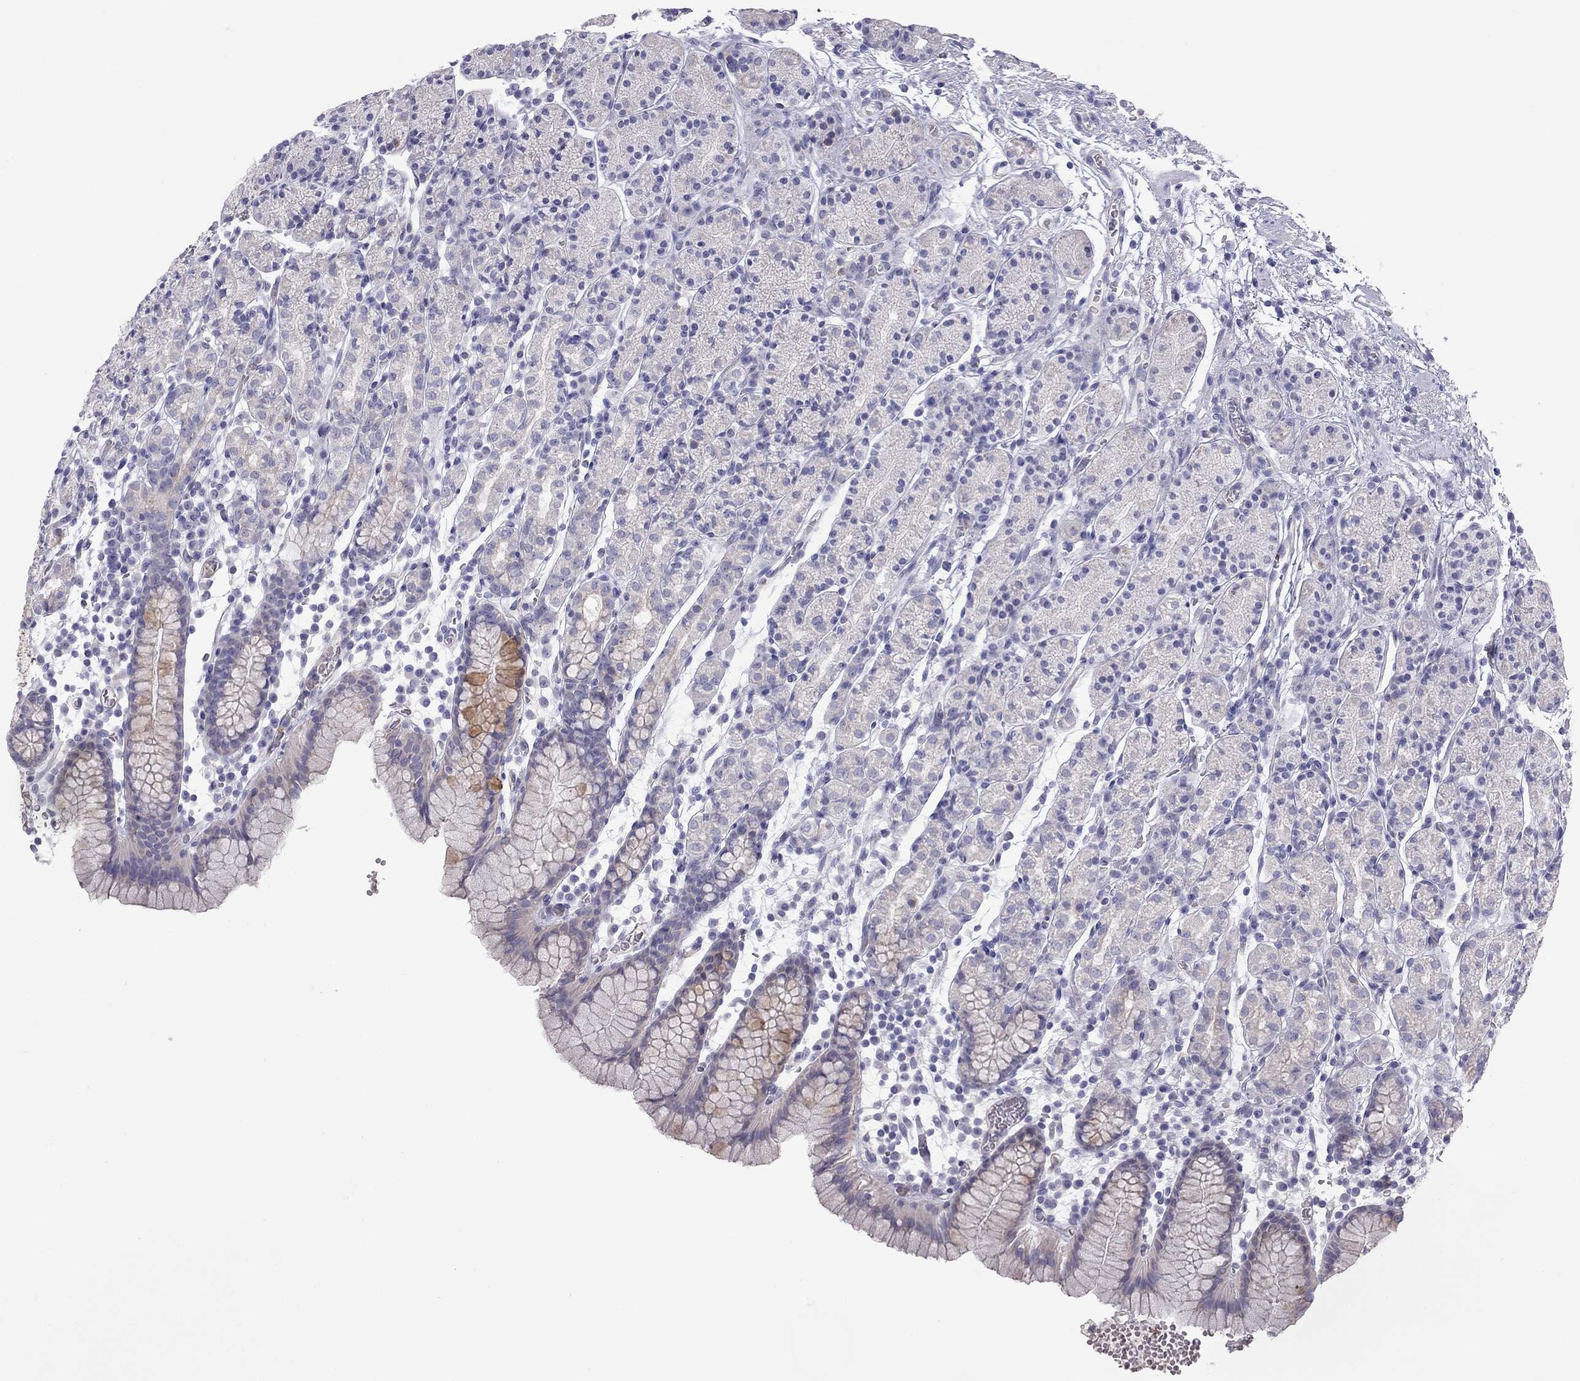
{"staining": {"intensity": "negative", "quantity": "none", "location": "none"}, "tissue": "stomach", "cell_type": "Glandular cells", "image_type": "normal", "snomed": [{"axis": "morphology", "description": "Normal tissue, NOS"}, {"axis": "topography", "description": "Stomach, upper"}, {"axis": "topography", "description": "Stomach"}], "caption": "Micrograph shows no significant protein staining in glandular cells of normal stomach.", "gene": "TDRD6", "patient": {"sex": "male", "age": 62}}